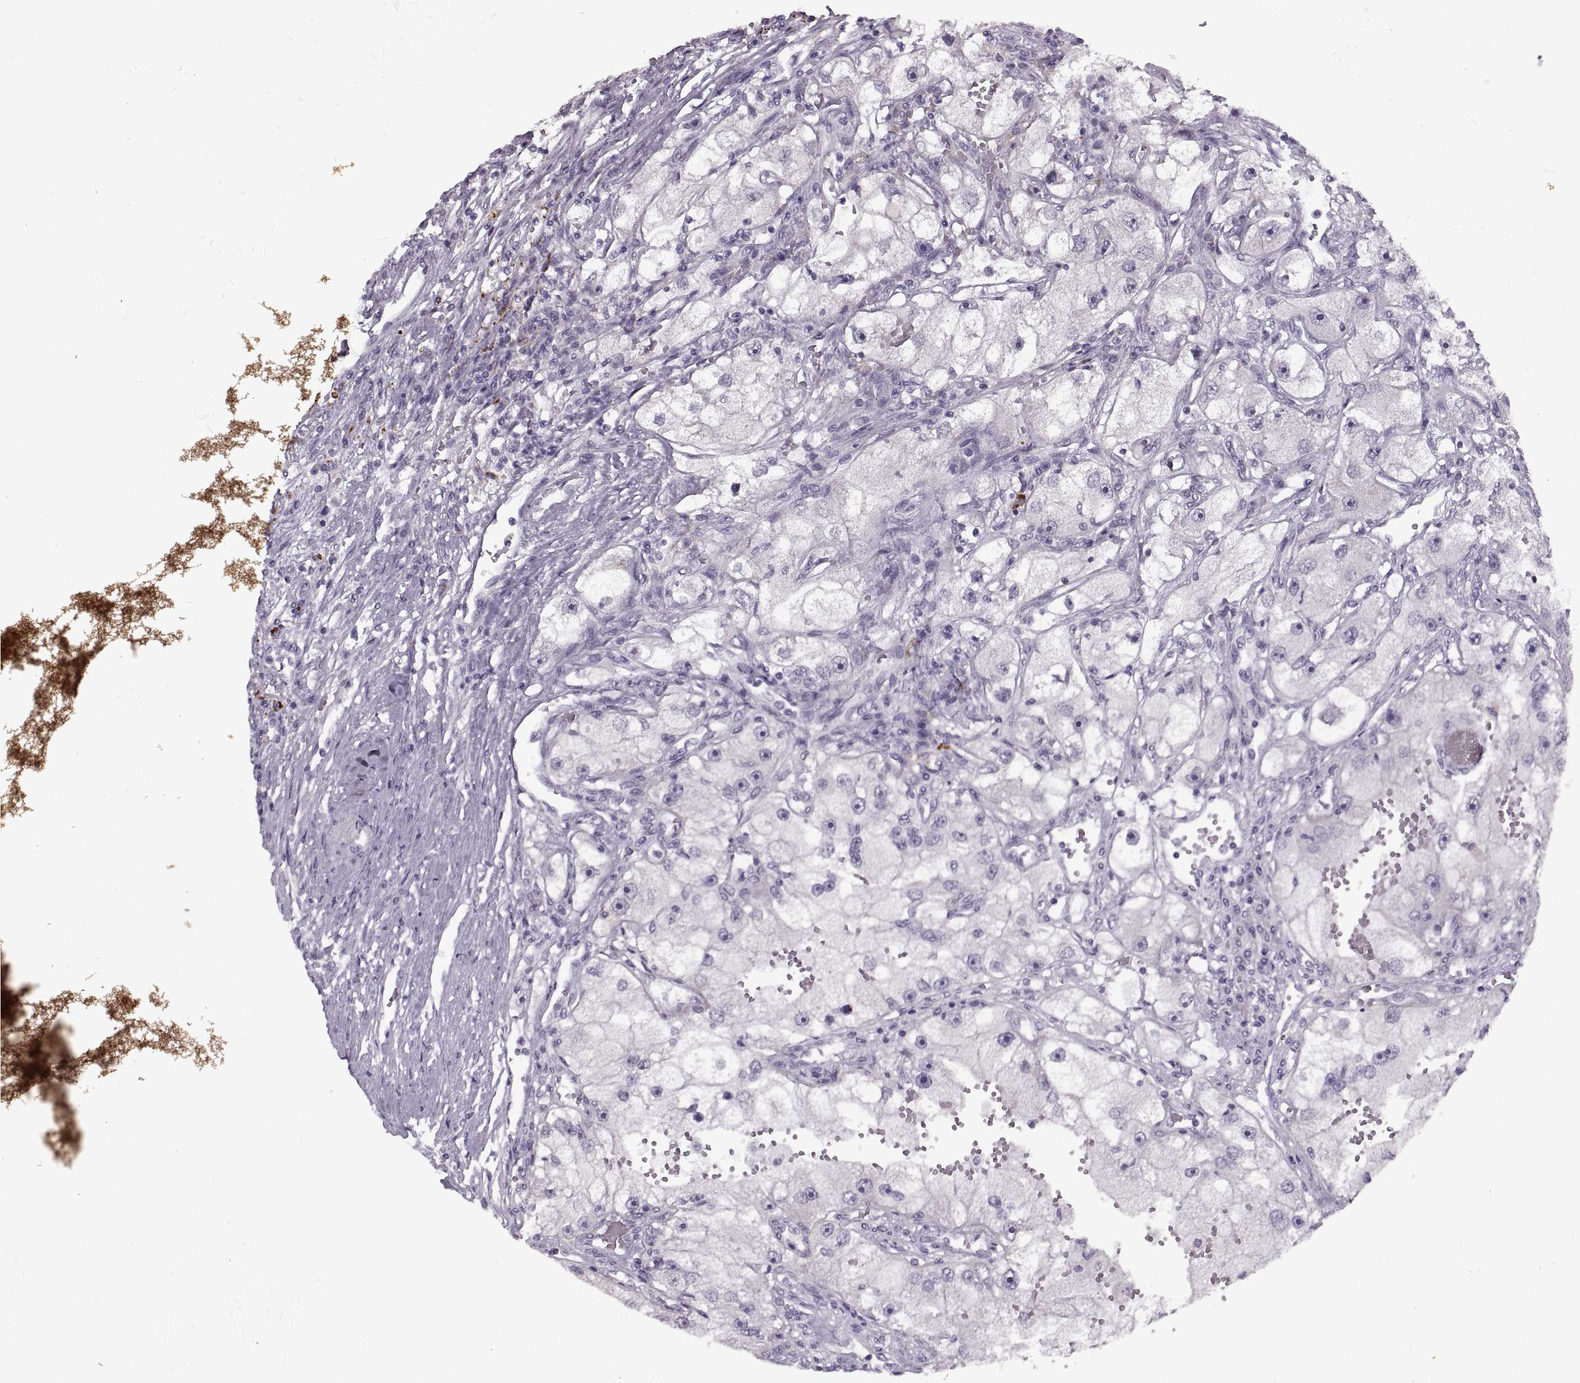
{"staining": {"intensity": "negative", "quantity": "none", "location": "none"}, "tissue": "renal cancer", "cell_type": "Tumor cells", "image_type": "cancer", "snomed": [{"axis": "morphology", "description": "Adenocarcinoma, NOS"}, {"axis": "topography", "description": "Kidney"}], "caption": "Human renal adenocarcinoma stained for a protein using immunohistochemistry exhibits no staining in tumor cells.", "gene": "PRSS37", "patient": {"sex": "male", "age": 63}}